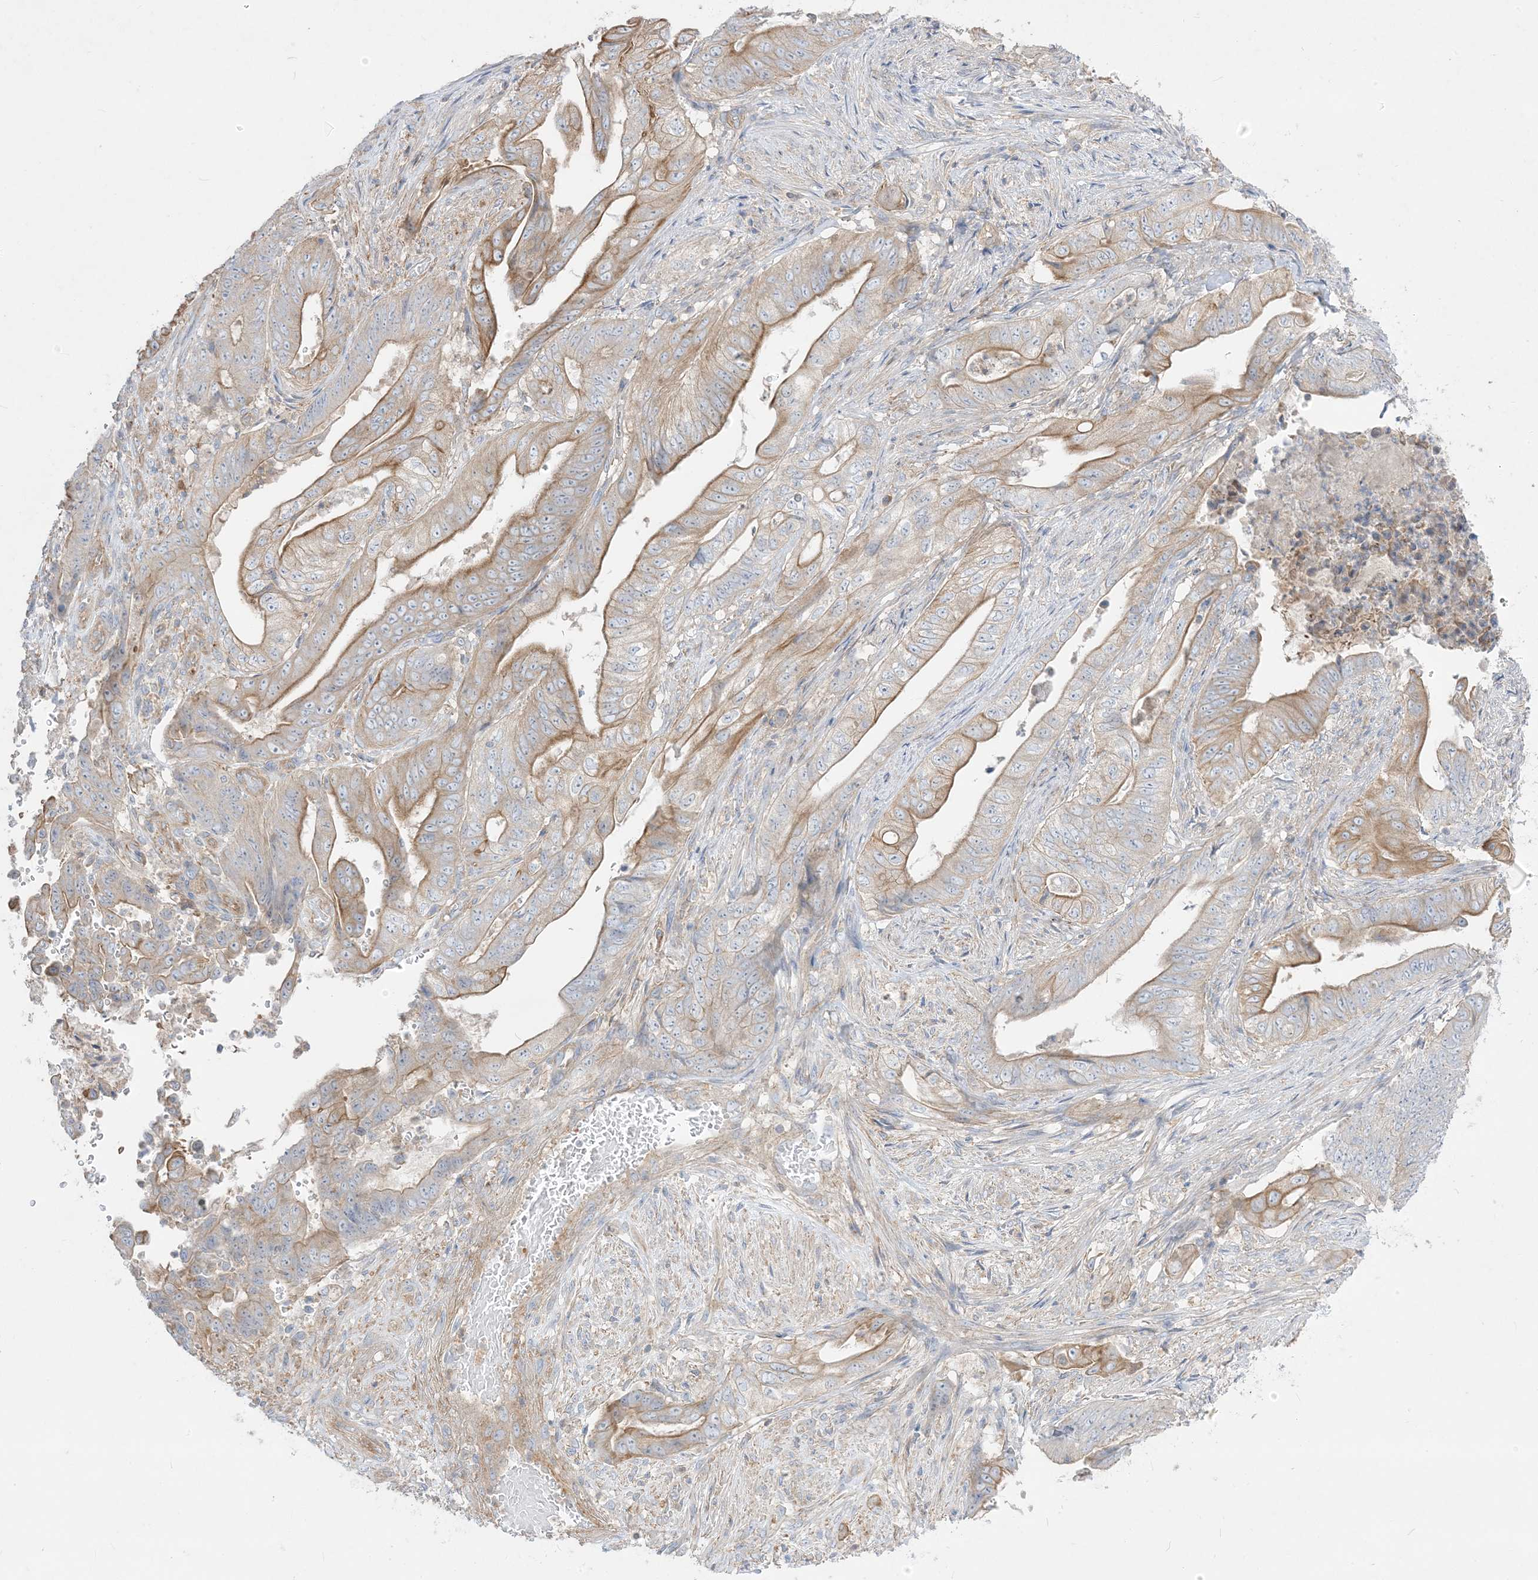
{"staining": {"intensity": "moderate", "quantity": ">75%", "location": "cytoplasmic/membranous"}, "tissue": "stomach cancer", "cell_type": "Tumor cells", "image_type": "cancer", "snomed": [{"axis": "morphology", "description": "Adenocarcinoma, NOS"}, {"axis": "topography", "description": "Stomach"}], "caption": "Immunohistochemical staining of human stomach adenocarcinoma shows moderate cytoplasmic/membranous protein staining in approximately >75% of tumor cells.", "gene": "ARHGEF9", "patient": {"sex": "female", "age": 73}}